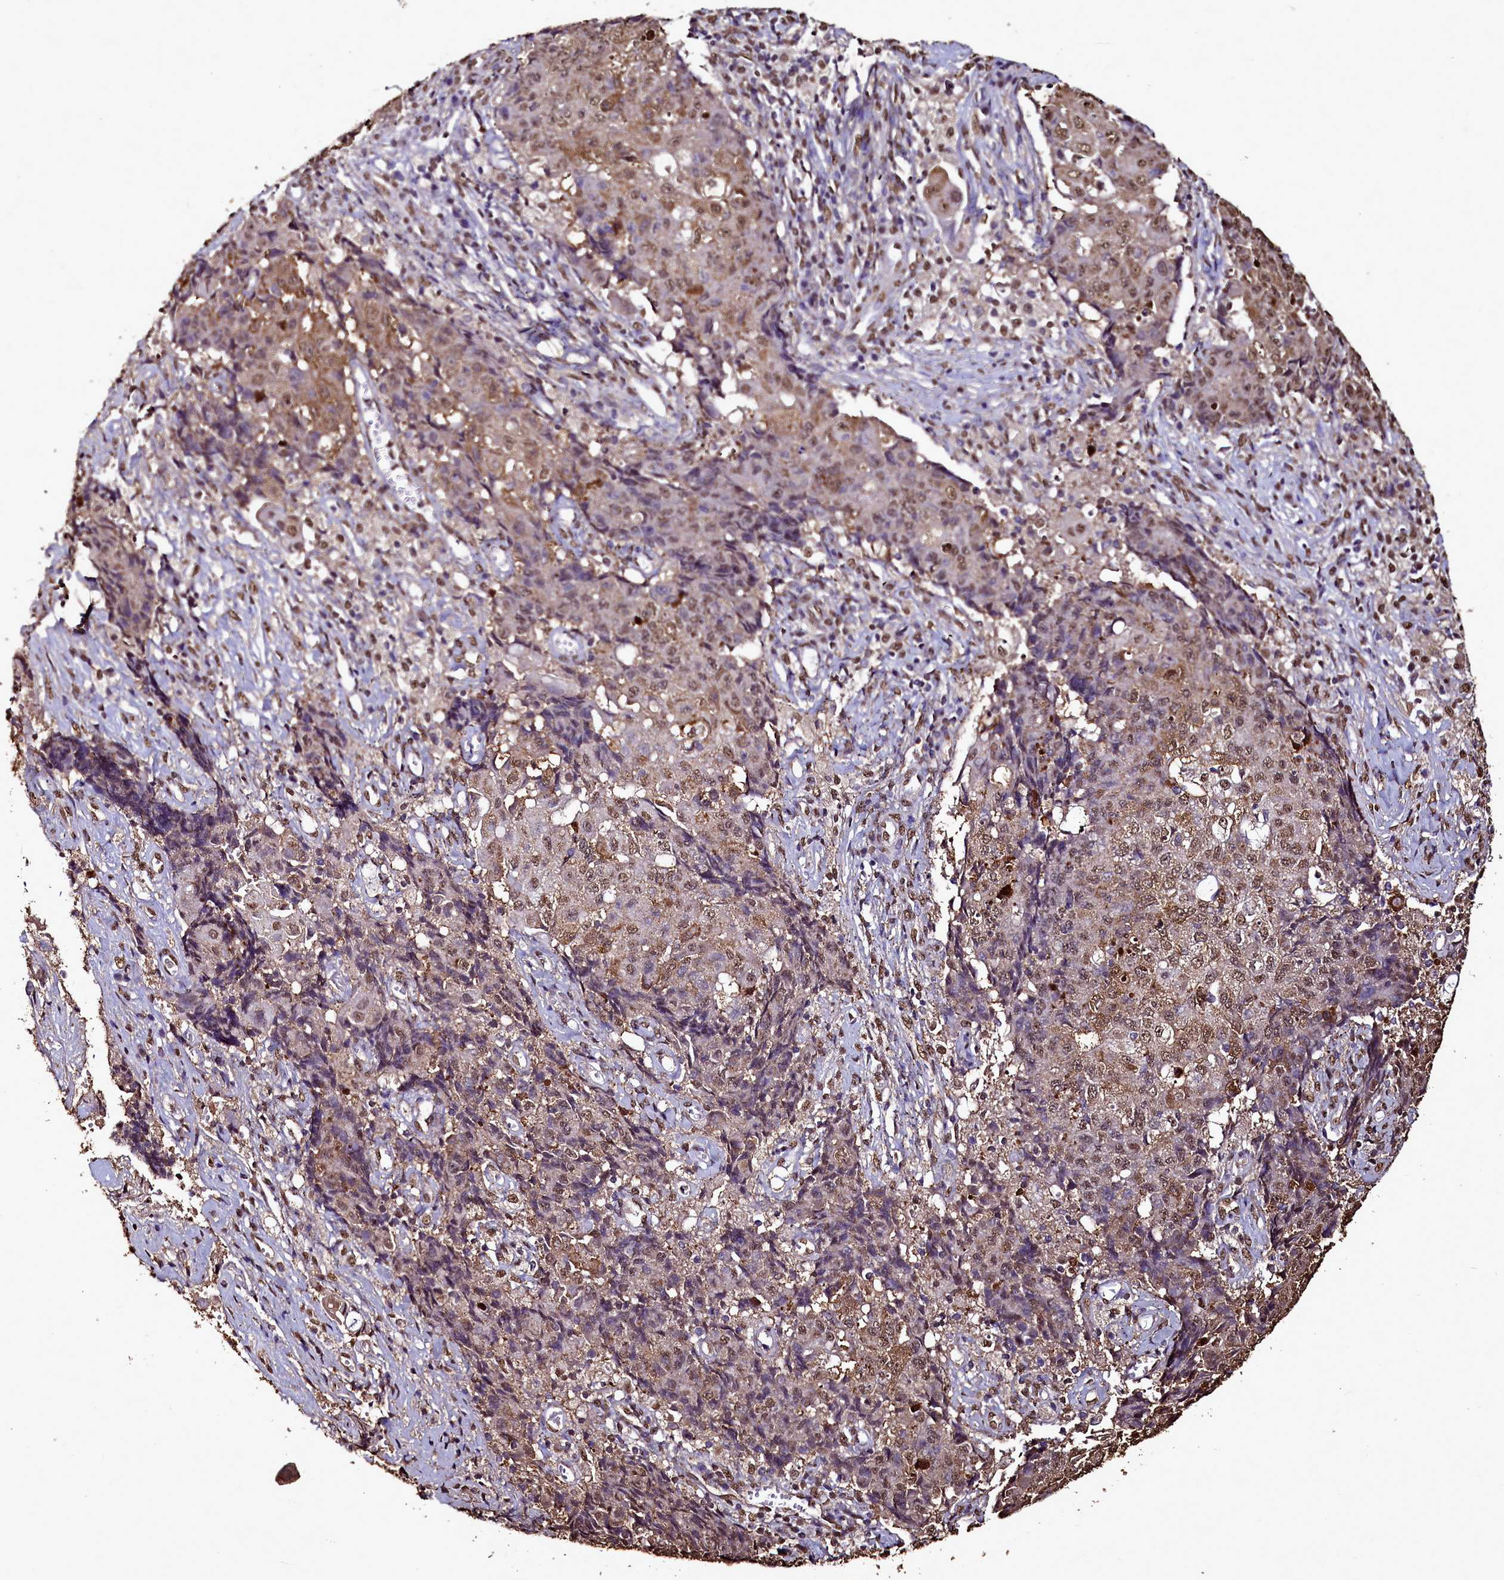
{"staining": {"intensity": "moderate", "quantity": ">75%", "location": "cytoplasmic/membranous,nuclear"}, "tissue": "ovarian cancer", "cell_type": "Tumor cells", "image_type": "cancer", "snomed": [{"axis": "morphology", "description": "Carcinoma, endometroid"}, {"axis": "topography", "description": "Ovary"}], "caption": "Immunohistochemical staining of ovarian cancer (endometroid carcinoma) exhibits medium levels of moderate cytoplasmic/membranous and nuclear protein expression in about >75% of tumor cells.", "gene": "TRIP6", "patient": {"sex": "female", "age": 42}}